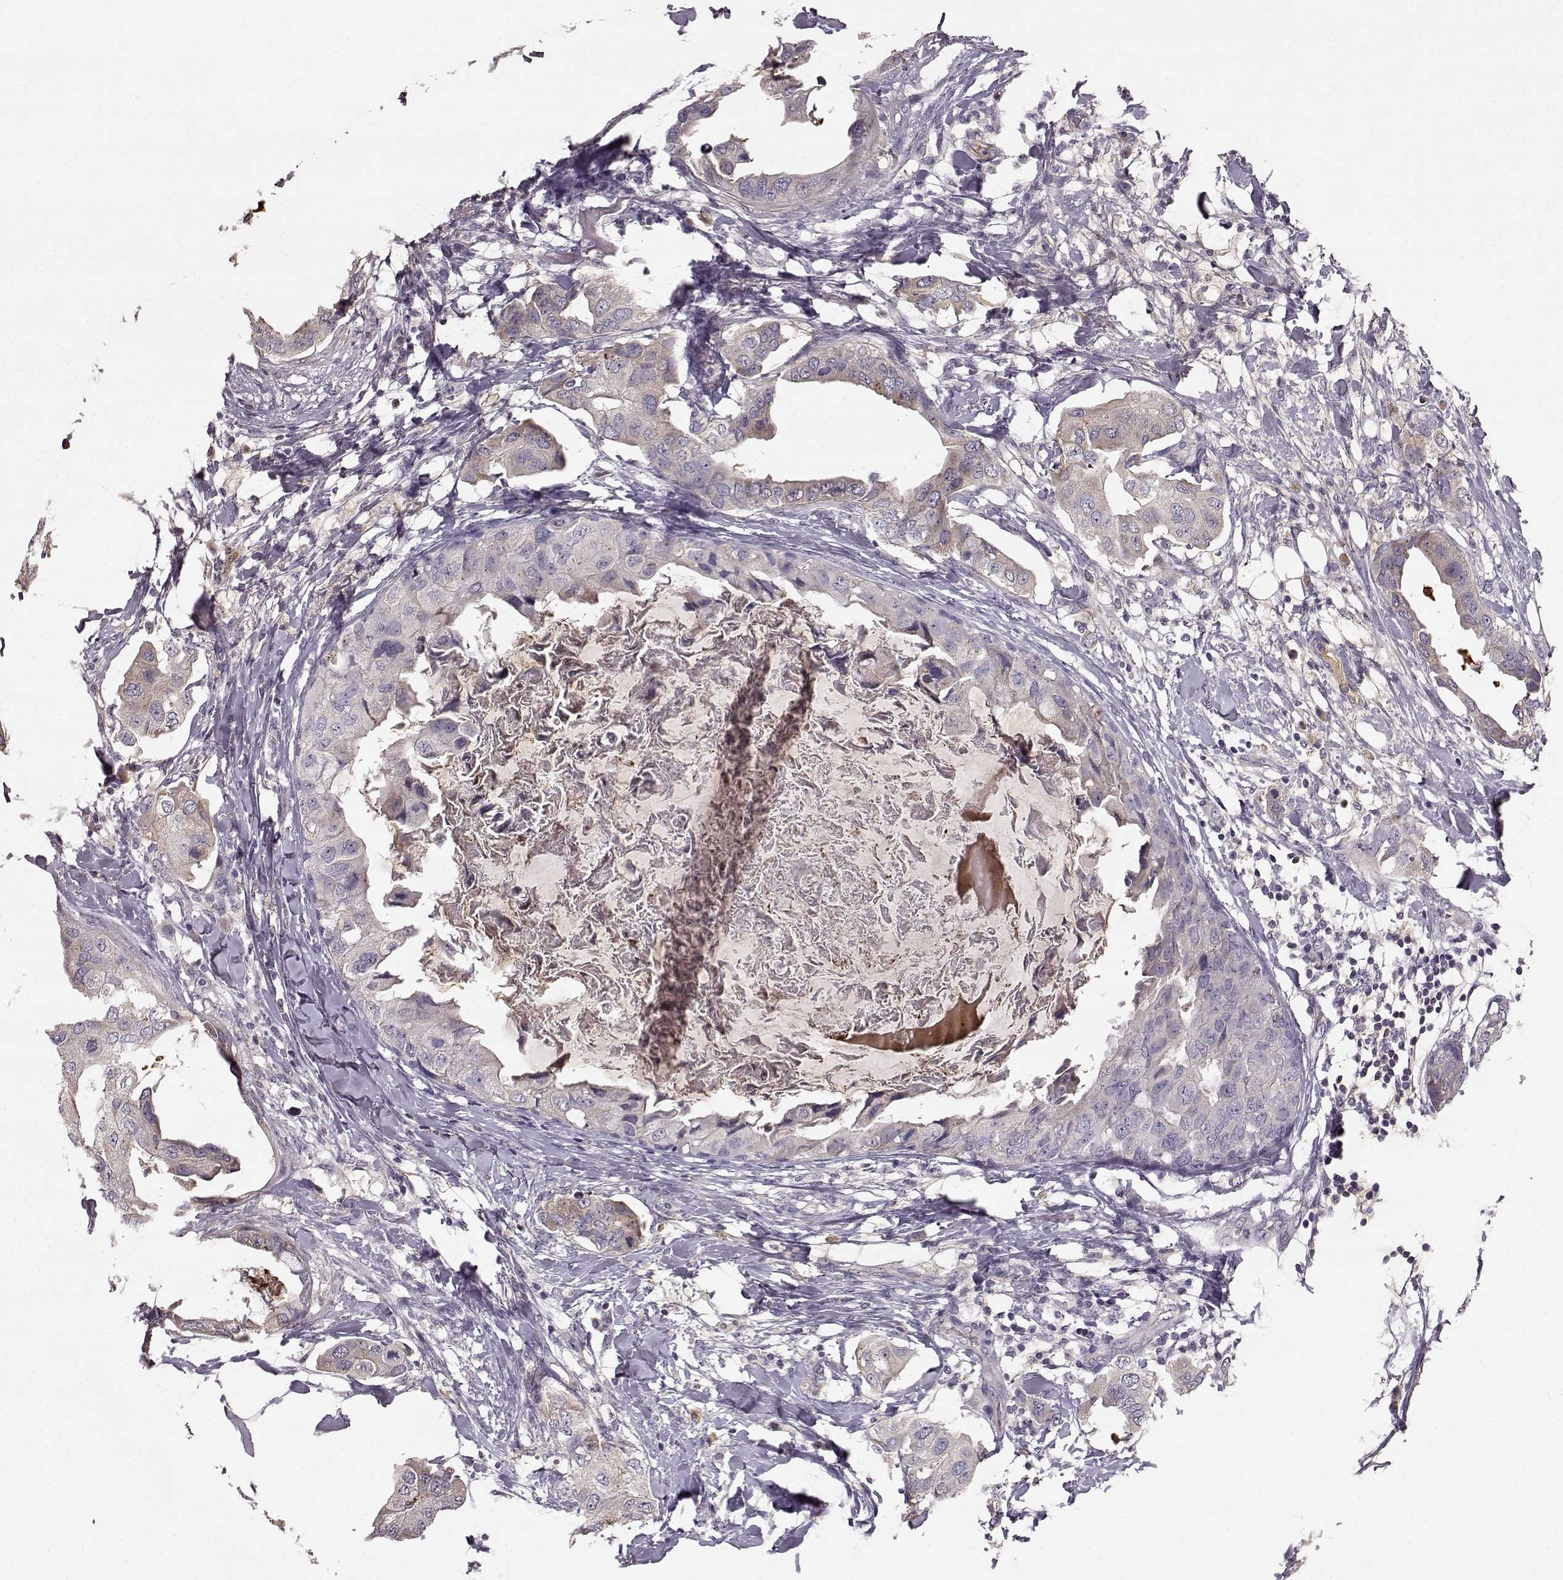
{"staining": {"intensity": "negative", "quantity": "none", "location": "none"}, "tissue": "breast cancer", "cell_type": "Tumor cells", "image_type": "cancer", "snomed": [{"axis": "morphology", "description": "Normal tissue, NOS"}, {"axis": "morphology", "description": "Duct carcinoma"}, {"axis": "topography", "description": "Breast"}], "caption": "IHC of human breast cancer reveals no expression in tumor cells. (DAB IHC with hematoxylin counter stain).", "gene": "YJEFN3", "patient": {"sex": "female", "age": 40}}